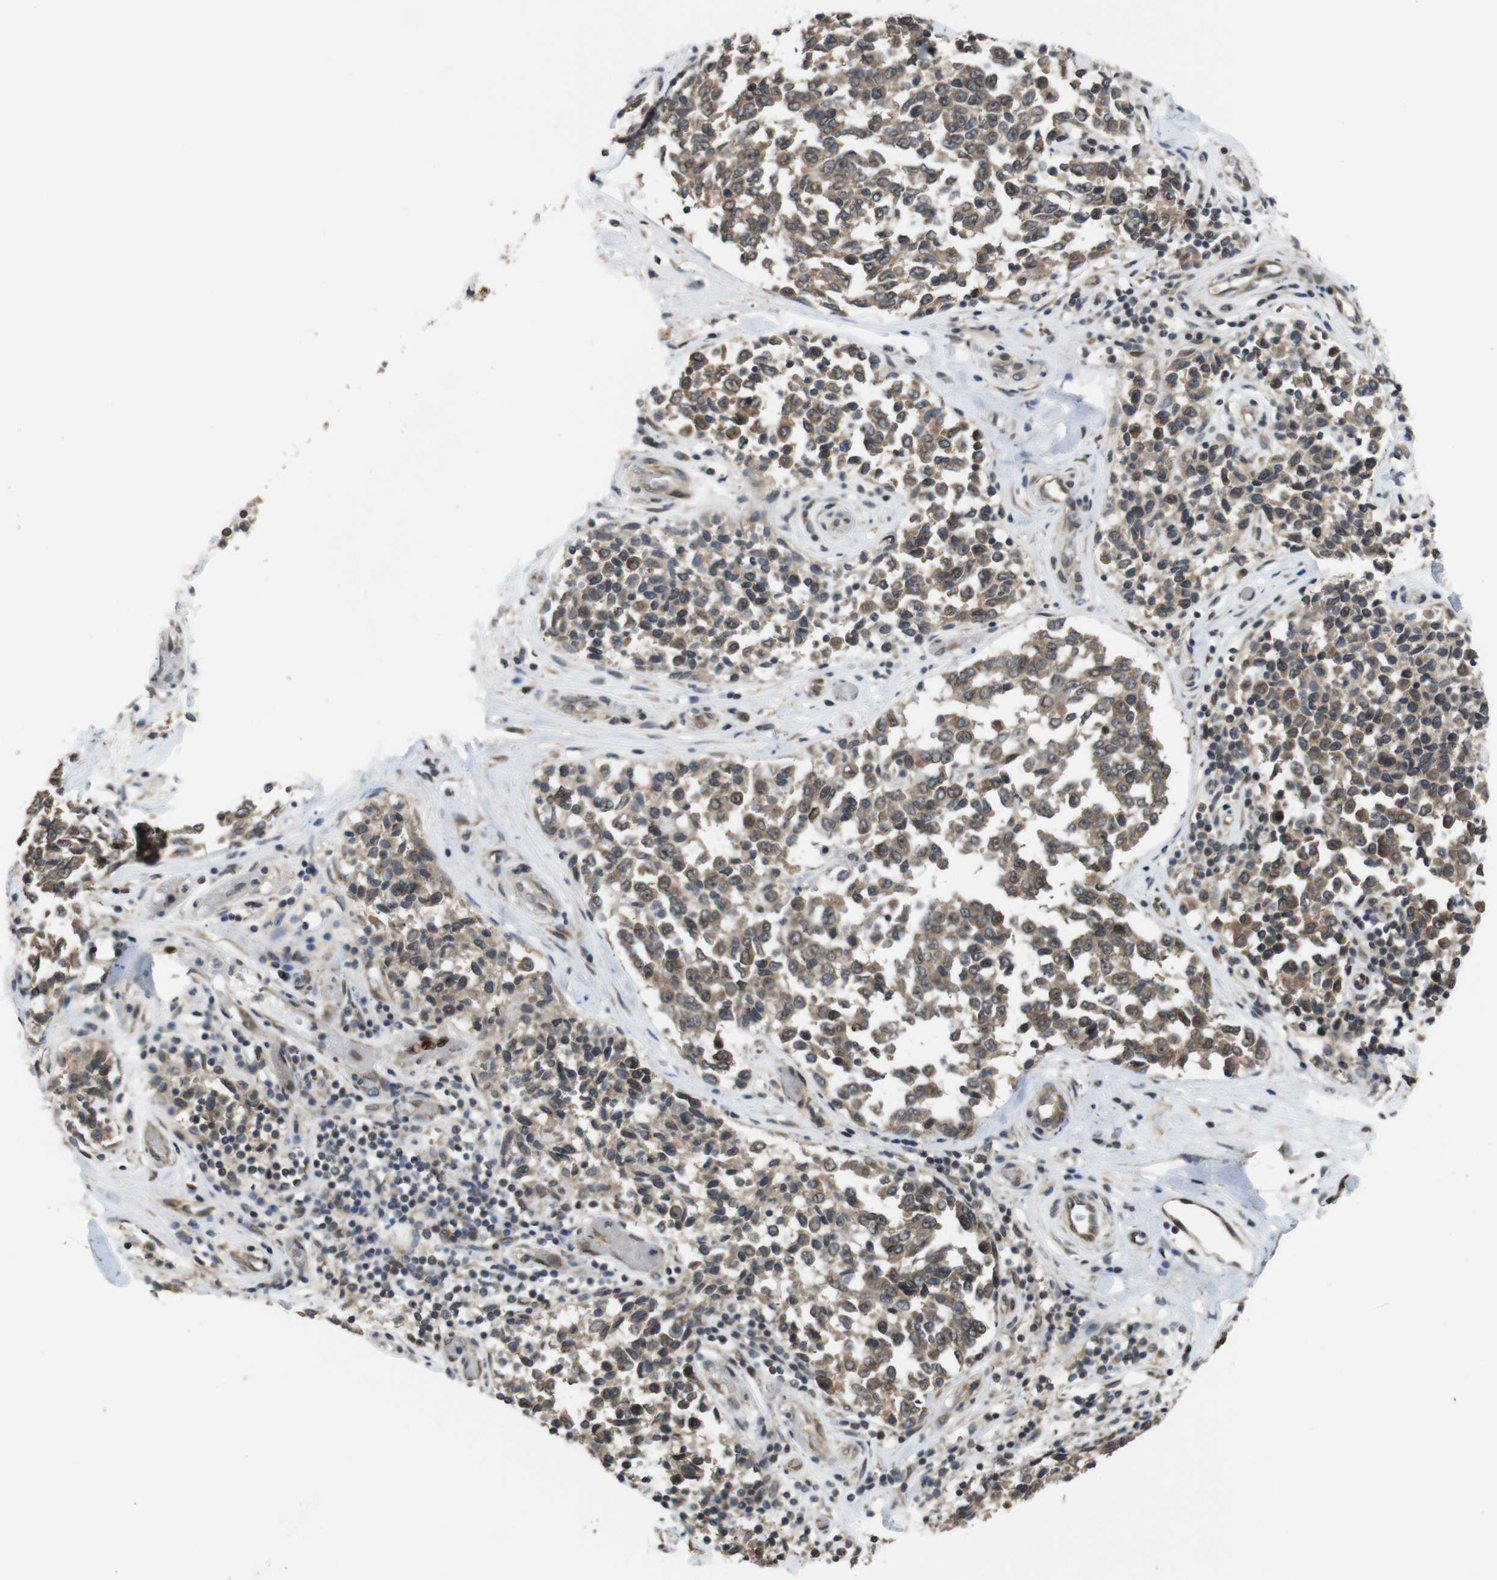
{"staining": {"intensity": "moderate", "quantity": ">75%", "location": "cytoplasmic/membranous"}, "tissue": "melanoma", "cell_type": "Tumor cells", "image_type": "cancer", "snomed": [{"axis": "morphology", "description": "Malignant melanoma, NOS"}, {"axis": "topography", "description": "Skin"}], "caption": "Tumor cells reveal moderate cytoplasmic/membranous positivity in approximately >75% of cells in malignant melanoma. (DAB (3,3'-diaminobenzidine) IHC with brightfield microscopy, high magnification).", "gene": "EFCAB14", "patient": {"sex": "female", "age": 64}}